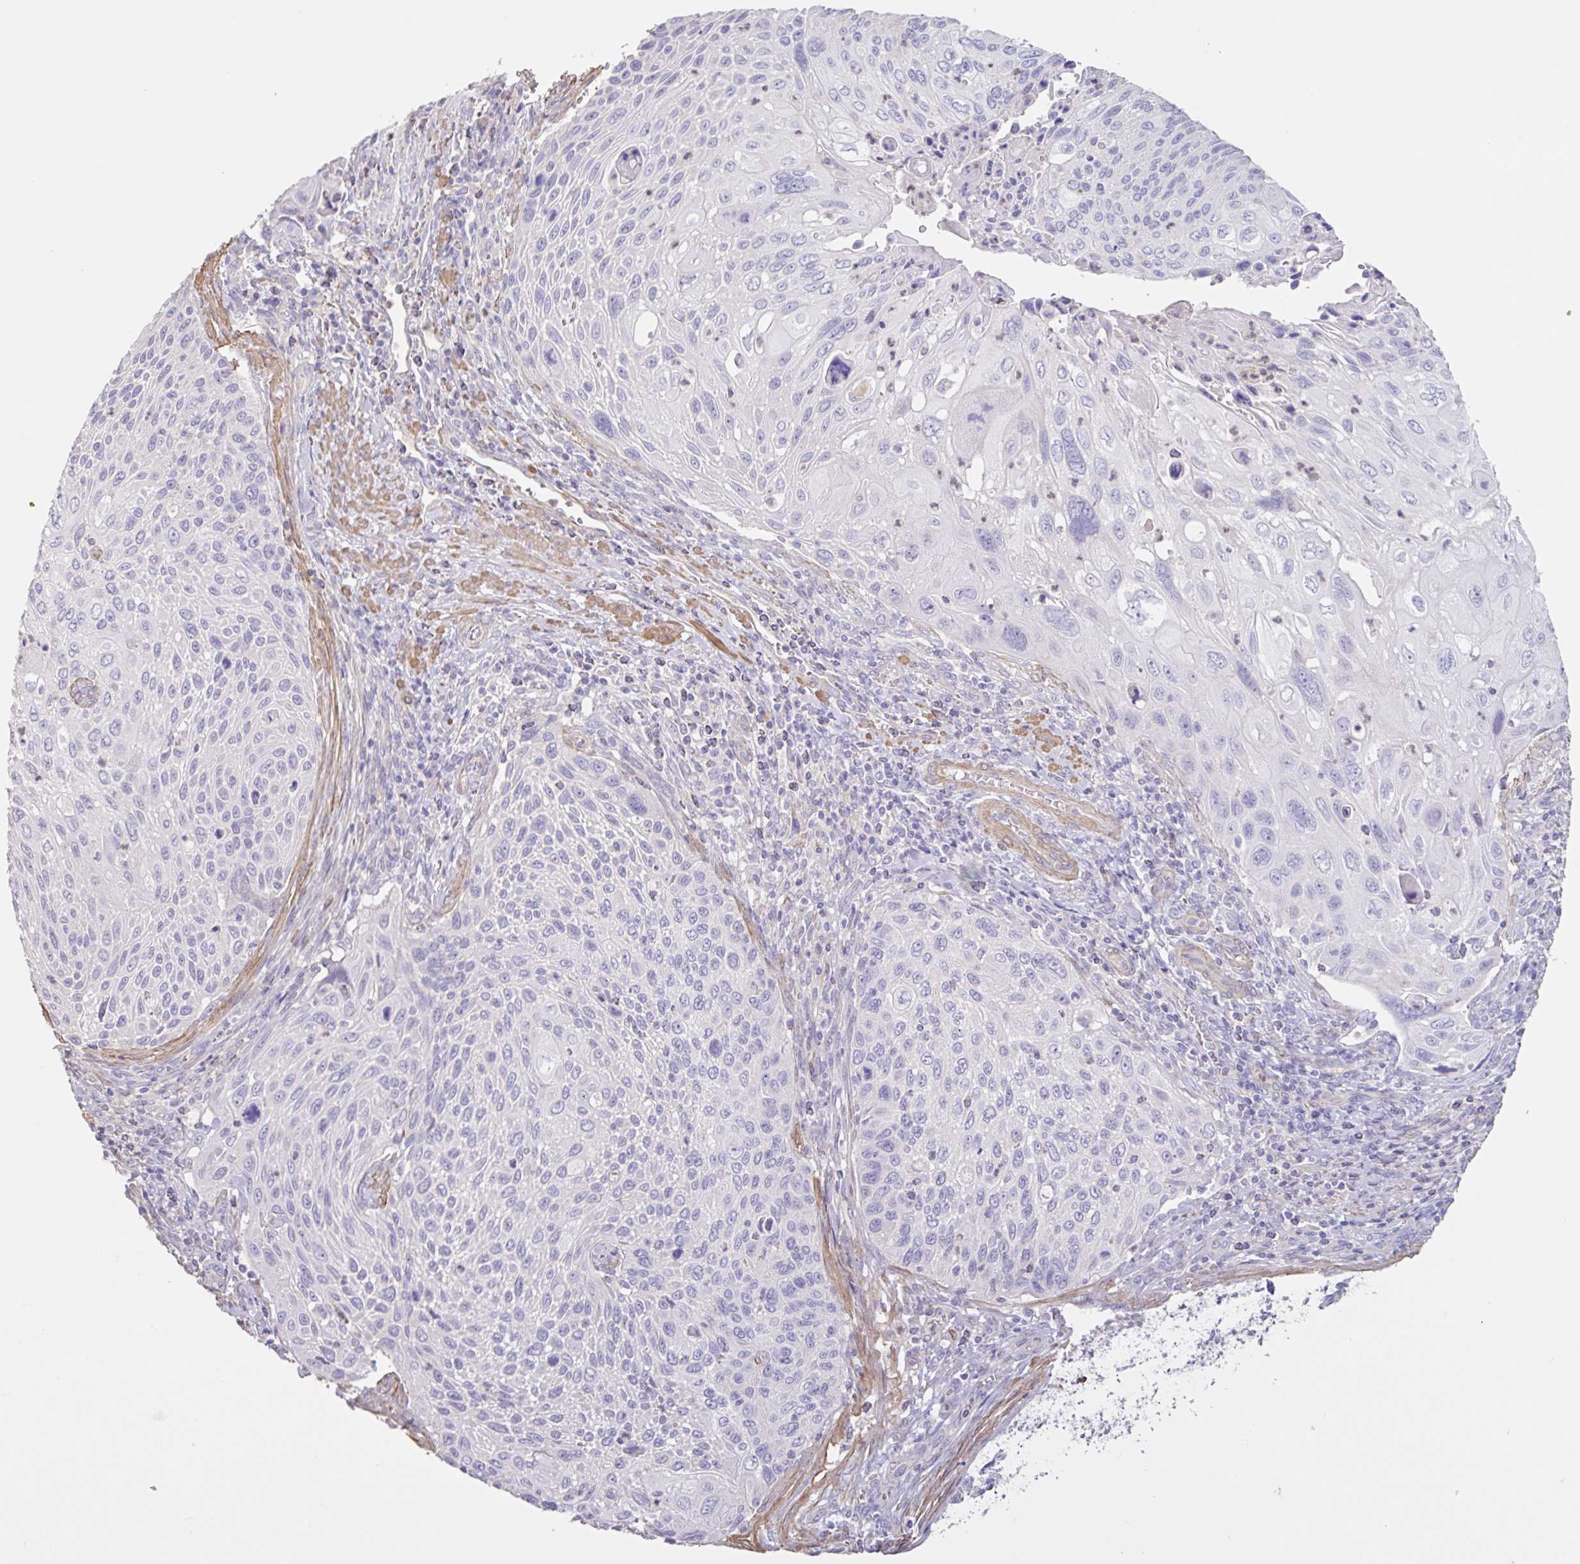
{"staining": {"intensity": "negative", "quantity": "none", "location": "none"}, "tissue": "cervical cancer", "cell_type": "Tumor cells", "image_type": "cancer", "snomed": [{"axis": "morphology", "description": "Squamous cell carcinoma, NOS"}, {"axis": "topography", "description": "Cervix"}], "caption": "DAB (3,3'-diaminobenzidine) immunohistochemical staining of human cervical cancer (squamous cell carcinoma) reveals no significant expression in tumor cells. (Stains: DAB IHC with hematoxylin counter stain, Microscopy: brightfield microscopy at high magnification).", "gene": "PYGM", "patient": {"sex": "female", "age": 70}}